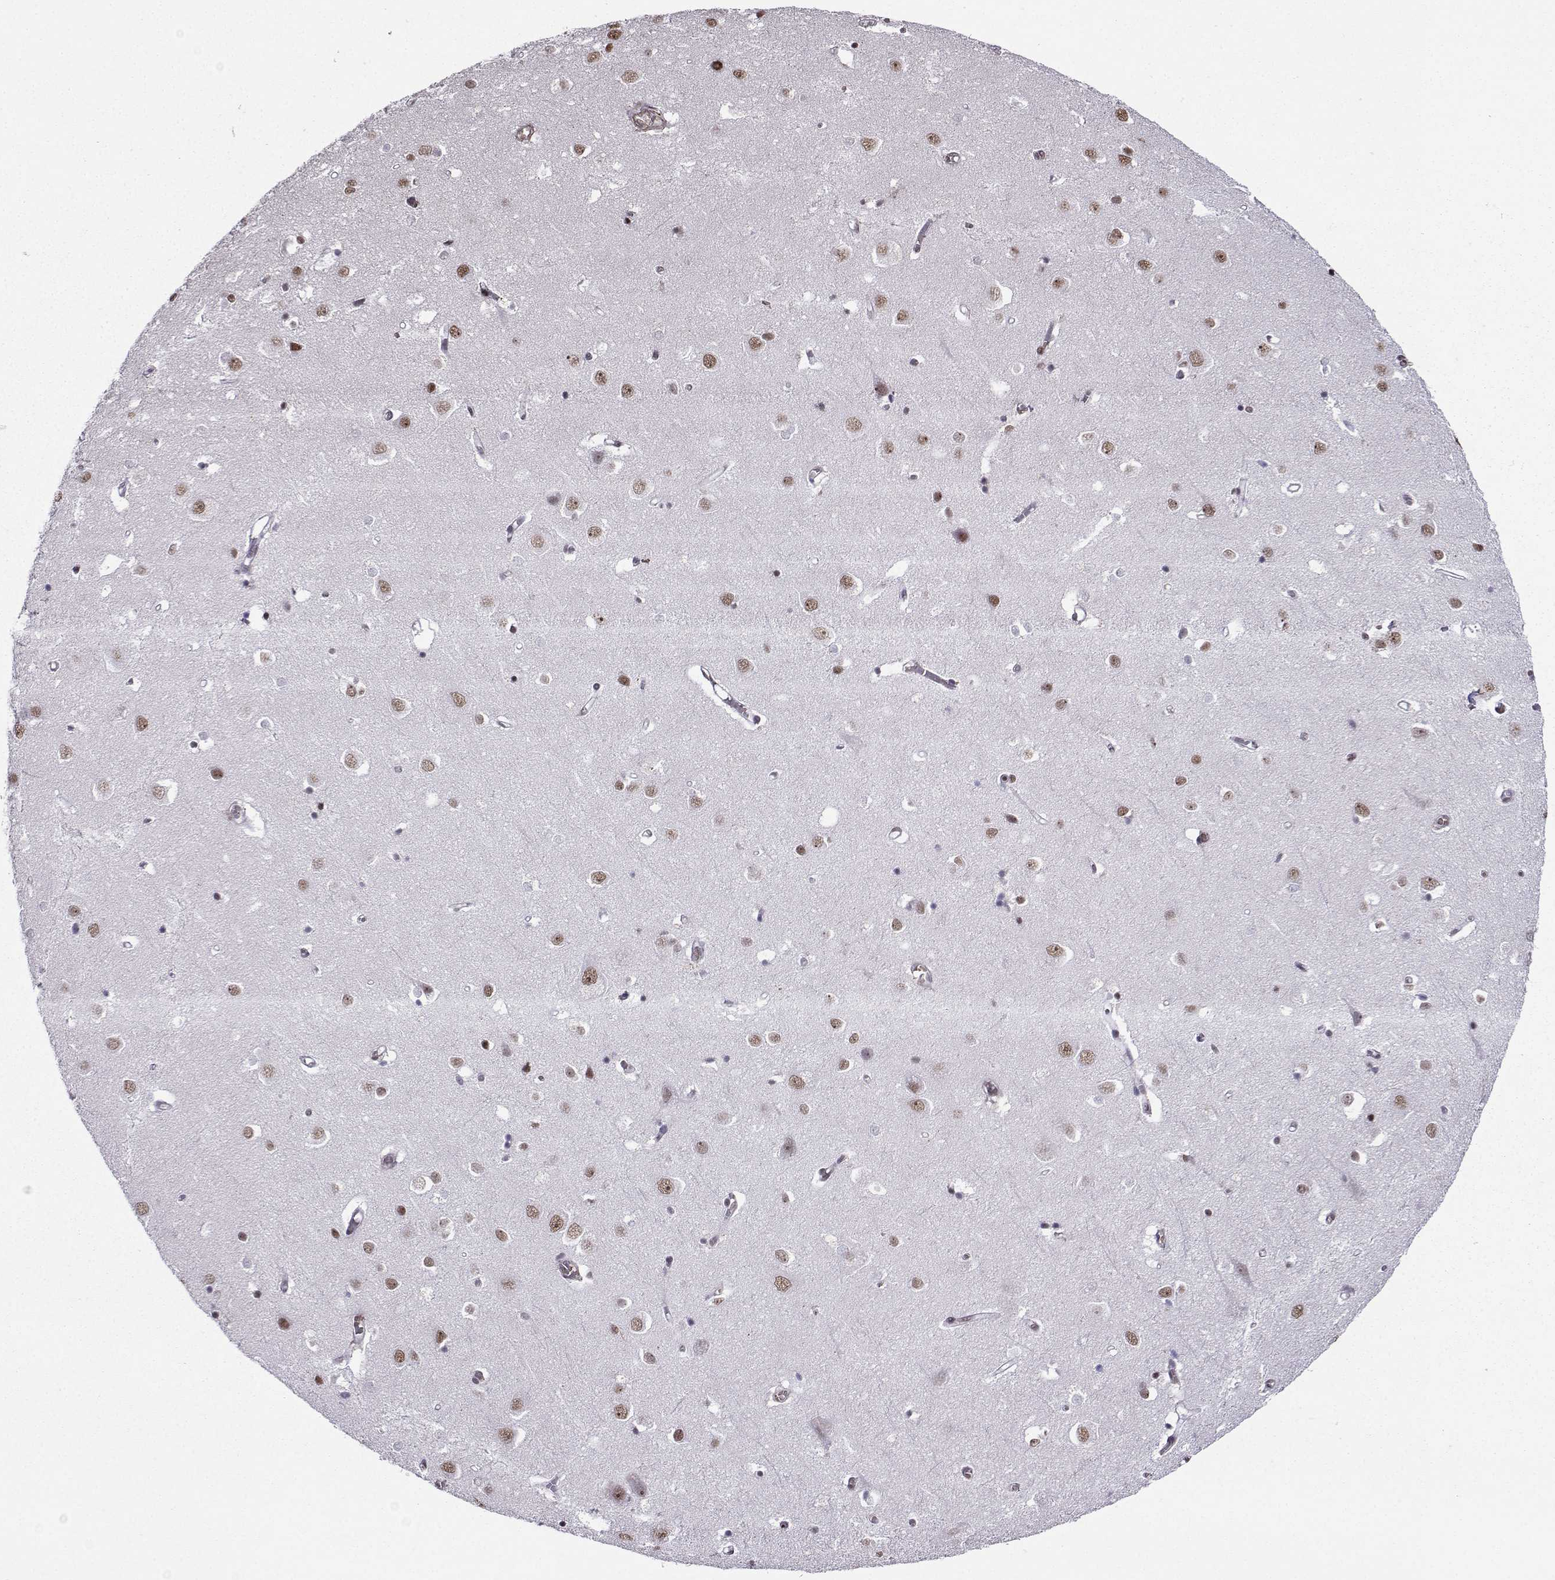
{"staining": {"intensity": "negative", "quantity": "none", "location": "none"}, "tissue": "cerebral cortex", "cell_type": "Endothelial cells", "image_type": "normal", "snomed": [{"axis": "morphology", "description": "Normal tissue, NOS"}, {"axis": "topography", "description": "Cerebral cortex"}], "caption": "Immunohistochemical staining of benign human cerebral cortex reveals no significant positivity in endothelial cells. (DAB immunohistochemistry (IHC) with hematoxylin counter stain).", "gene": "CCNK", "patient": {"sex": "male", "age": 70}}